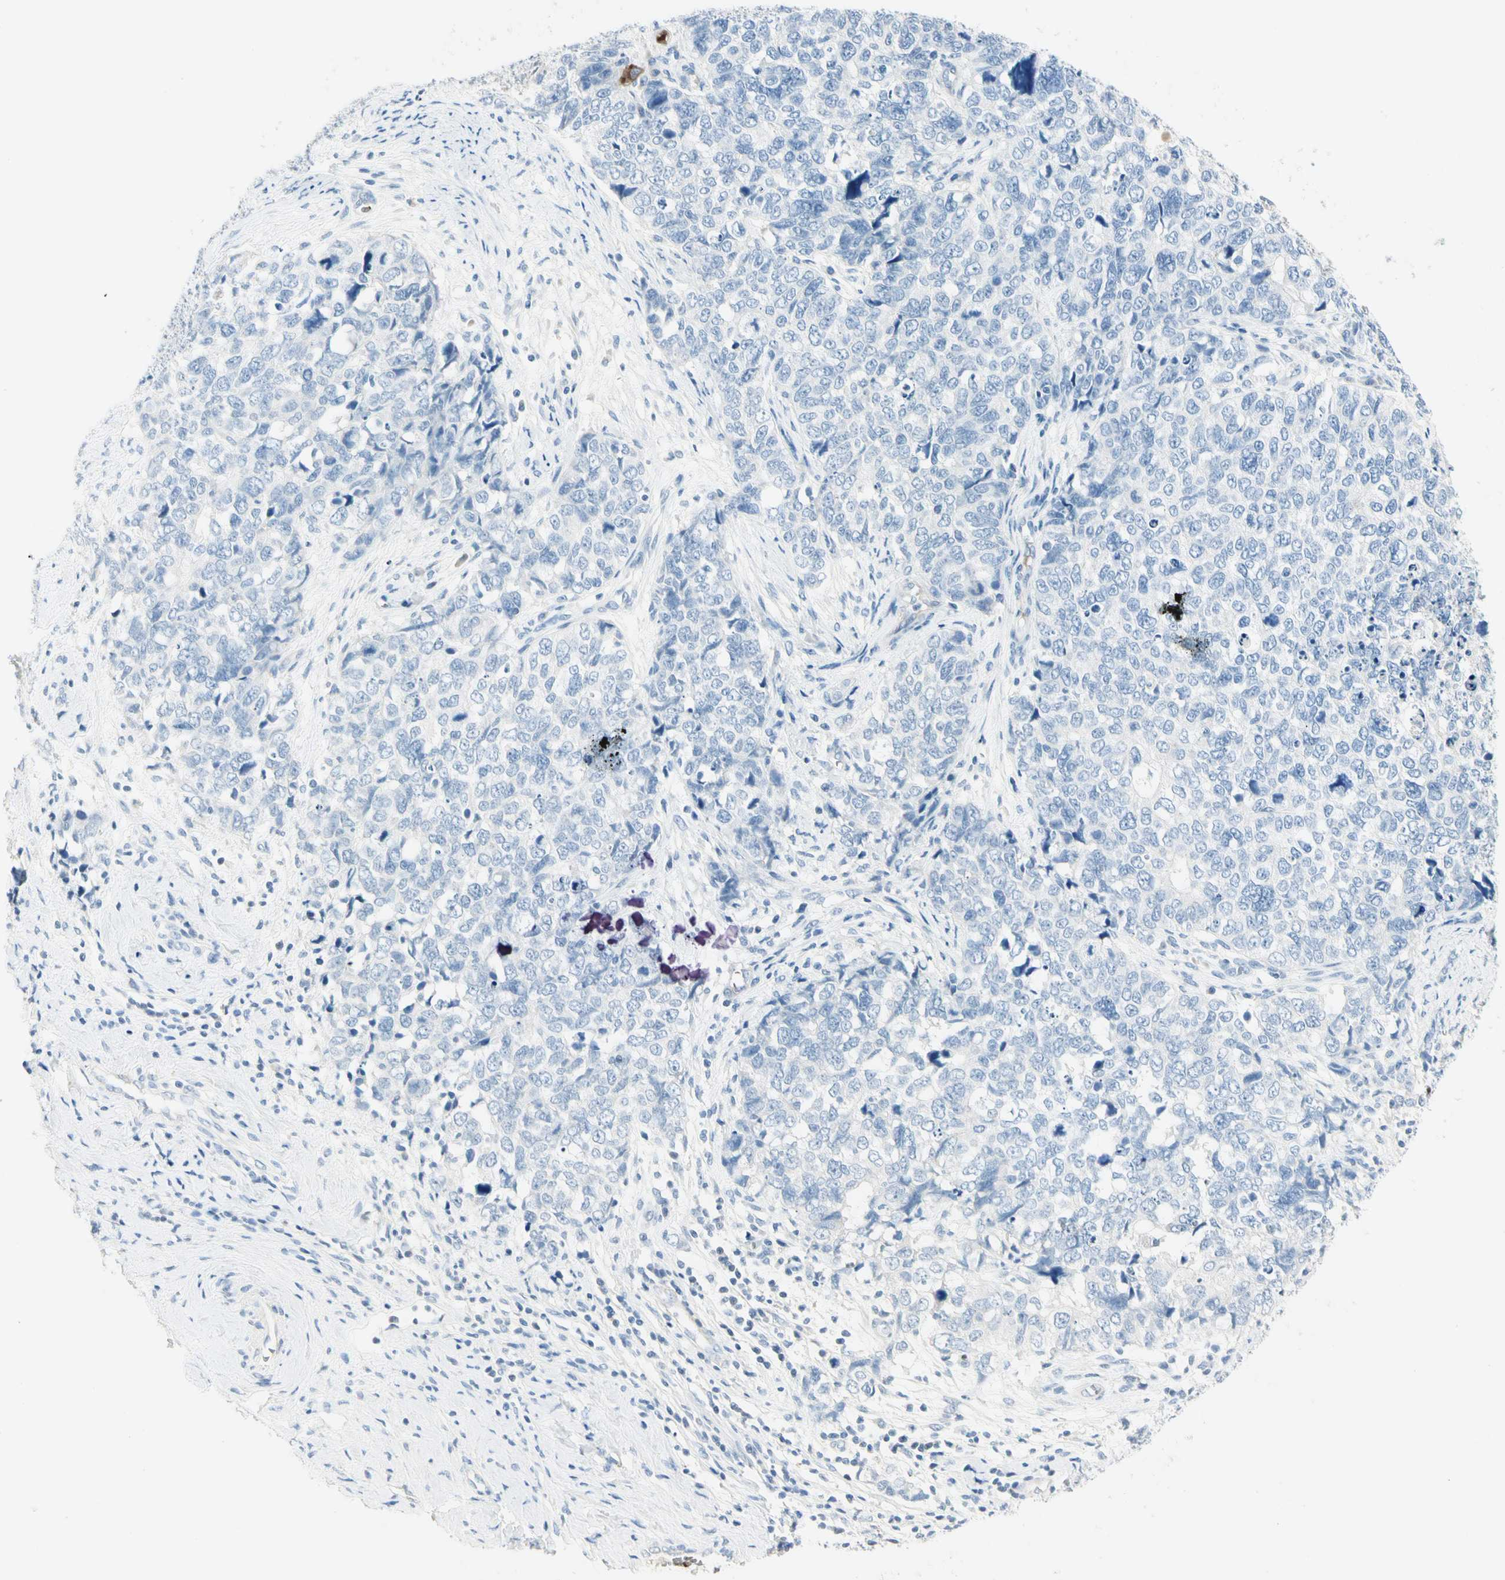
{"staining": {"intensity": "negative", "quantity": "none", "location": "none"}, "tissue": "cervical cancer", "cell_type": "Tumor cells", "image_type": "cancer", "snomed": [{"axis": "morphology", "description": "Squamous cell carcinoma, NOS"}, {"axis": "topography", "description": "Cervix"}], "caption": "A high-resolution photomicrograph shows IHC staining of cervical cancer (squamous cell carcinoma), which exhibits no significant positivity in tumor cells.", "gene": "CA1", "patient": {"sex": "female", "age": 63}}